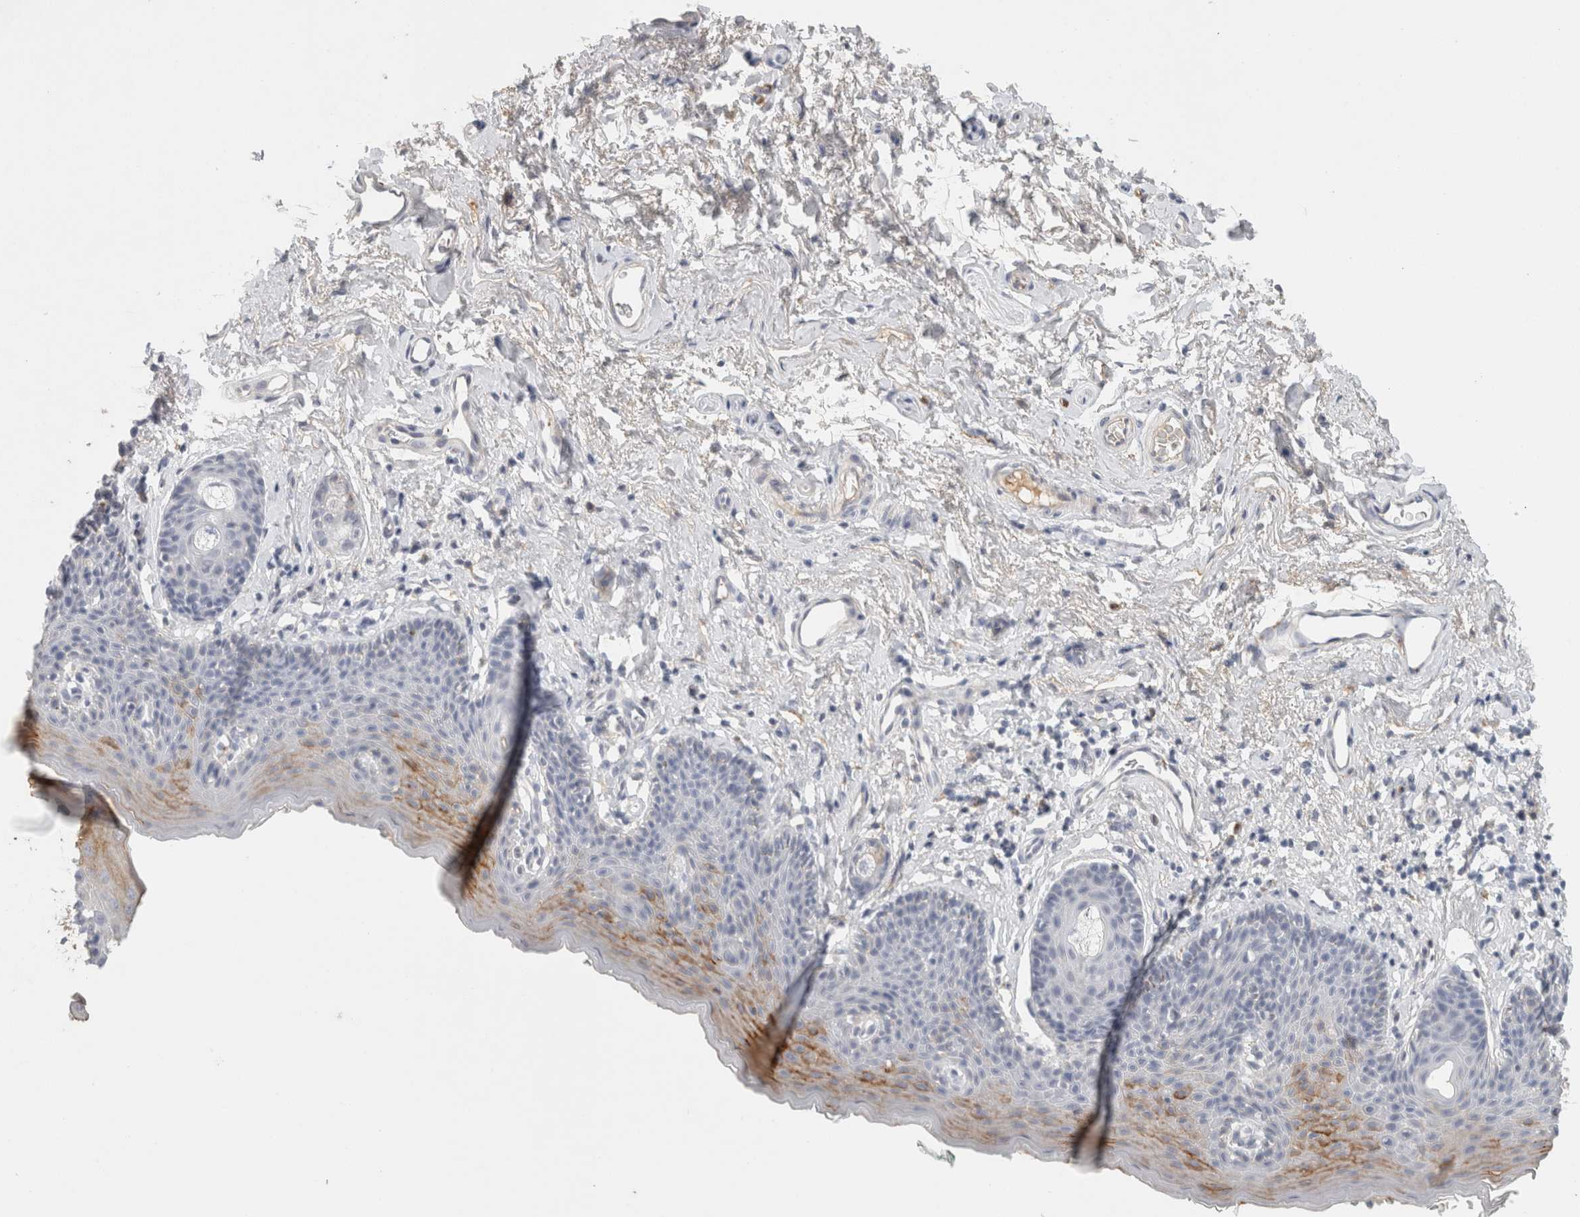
{"staining": {"intensity": "moderate", "quantity": "<25%", "location": "cytoplasmic/membranous"}, "tissue": "skin", "cell_type": "Epidermal cells", "image_type": "normal", "snomed": [{"axis": "morphology", "description": "Normal tissue, NOS"}, {"axis": "topography", "description": "Vulva"}], "caption": "Skin stained with IHC reveals moderate cytoplasmic/membranous staining in approximately <25% of epidermal cells.", "gene": "CD36", "patient": {"sex": "female", "age": 66}}